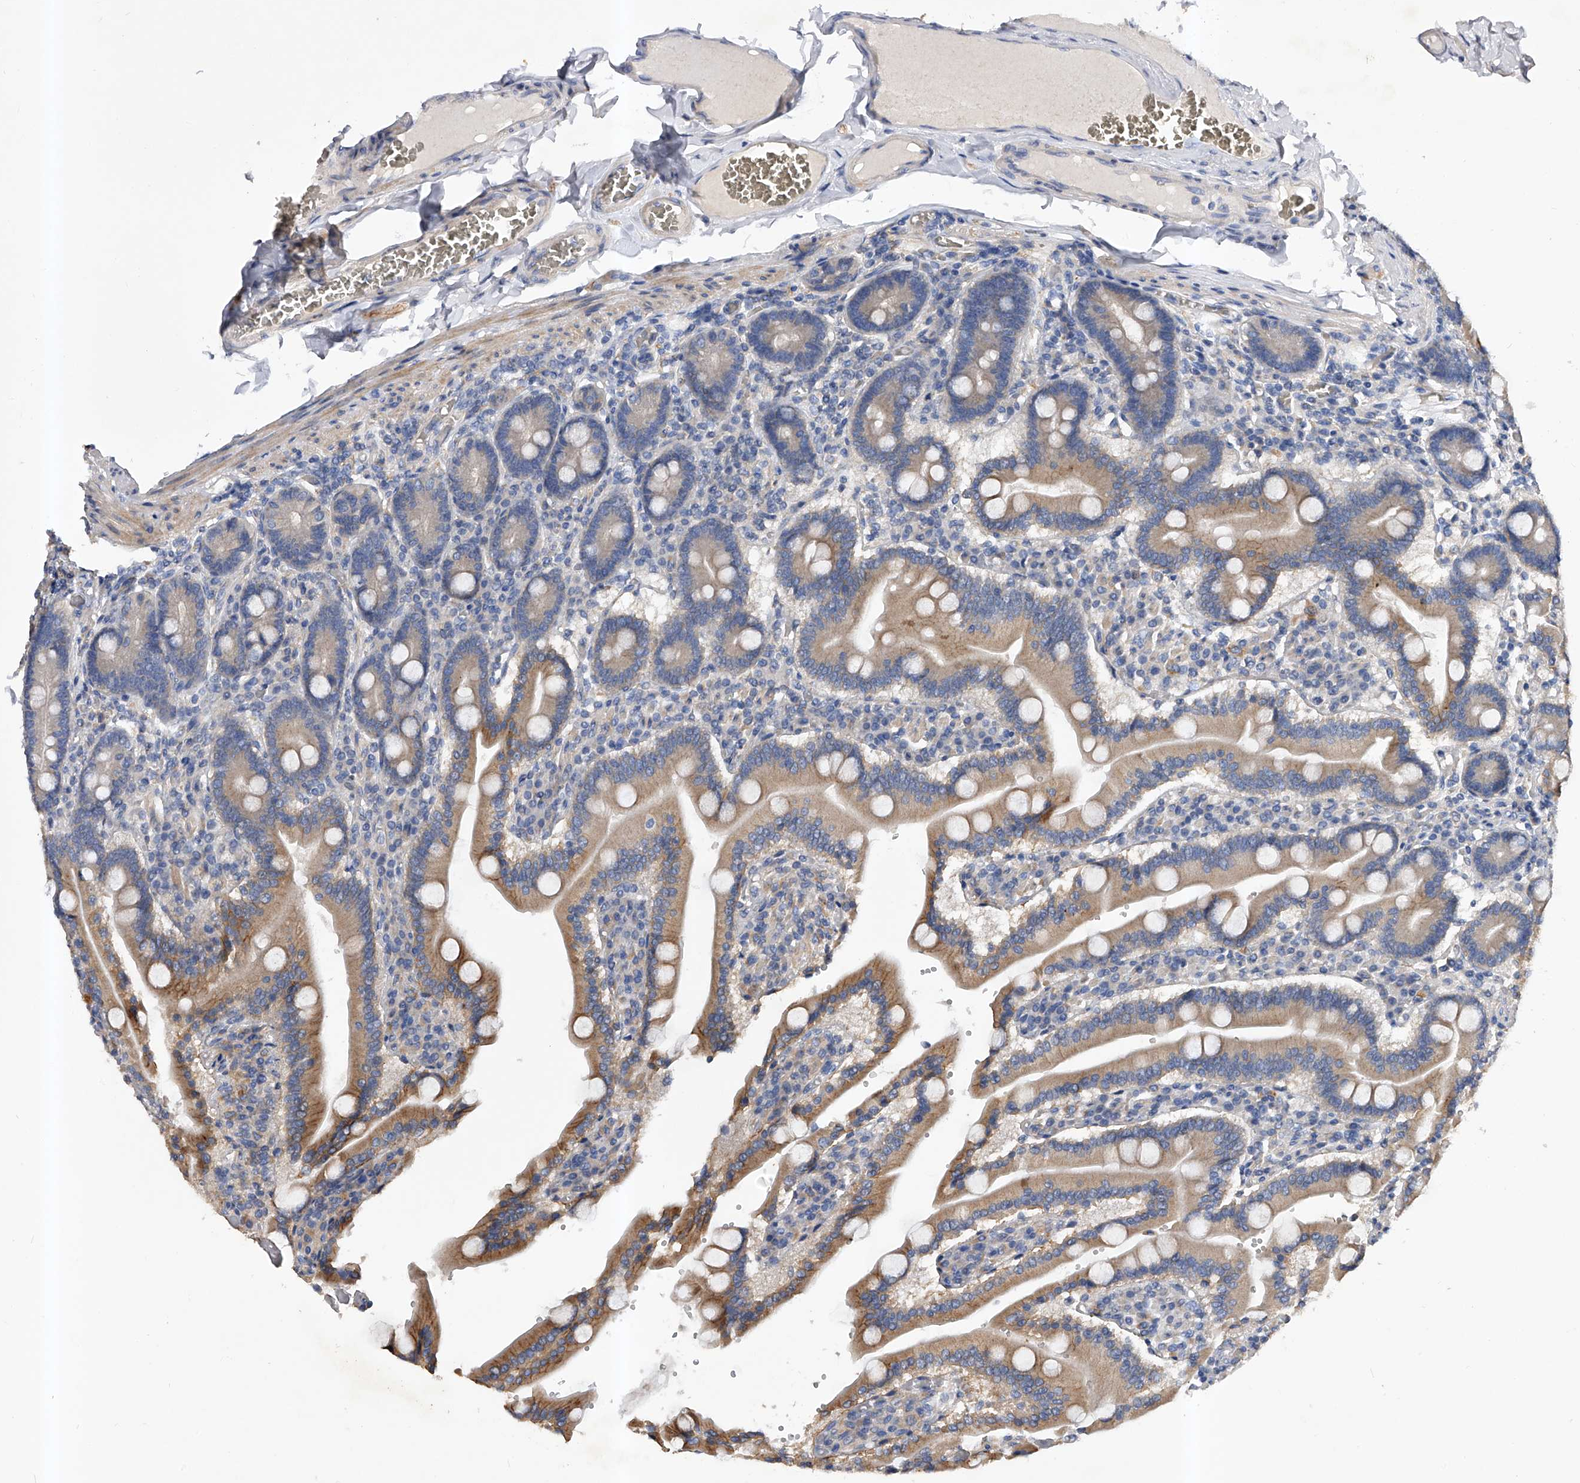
{"staining": {"intensity": "strong", "quantity": "25%-75%", "location": "cytoplasmic/membranous"}, "tissue": "duodenum", "cell_type": "Glandular cells", "image_type": "normal", "snomed": [{"axis": "morphology", "description": "Normal tissue, NOS"}, {"axis": "topography", "description": "Duodenum"}], "caption": "A brown stain highlights strong cytoplasmic/membranous expression of a protein in glandular cells of unremarkable human duodenum.", "gene": "ARL4C", "patient": {"sex": "female", "age": 62}}